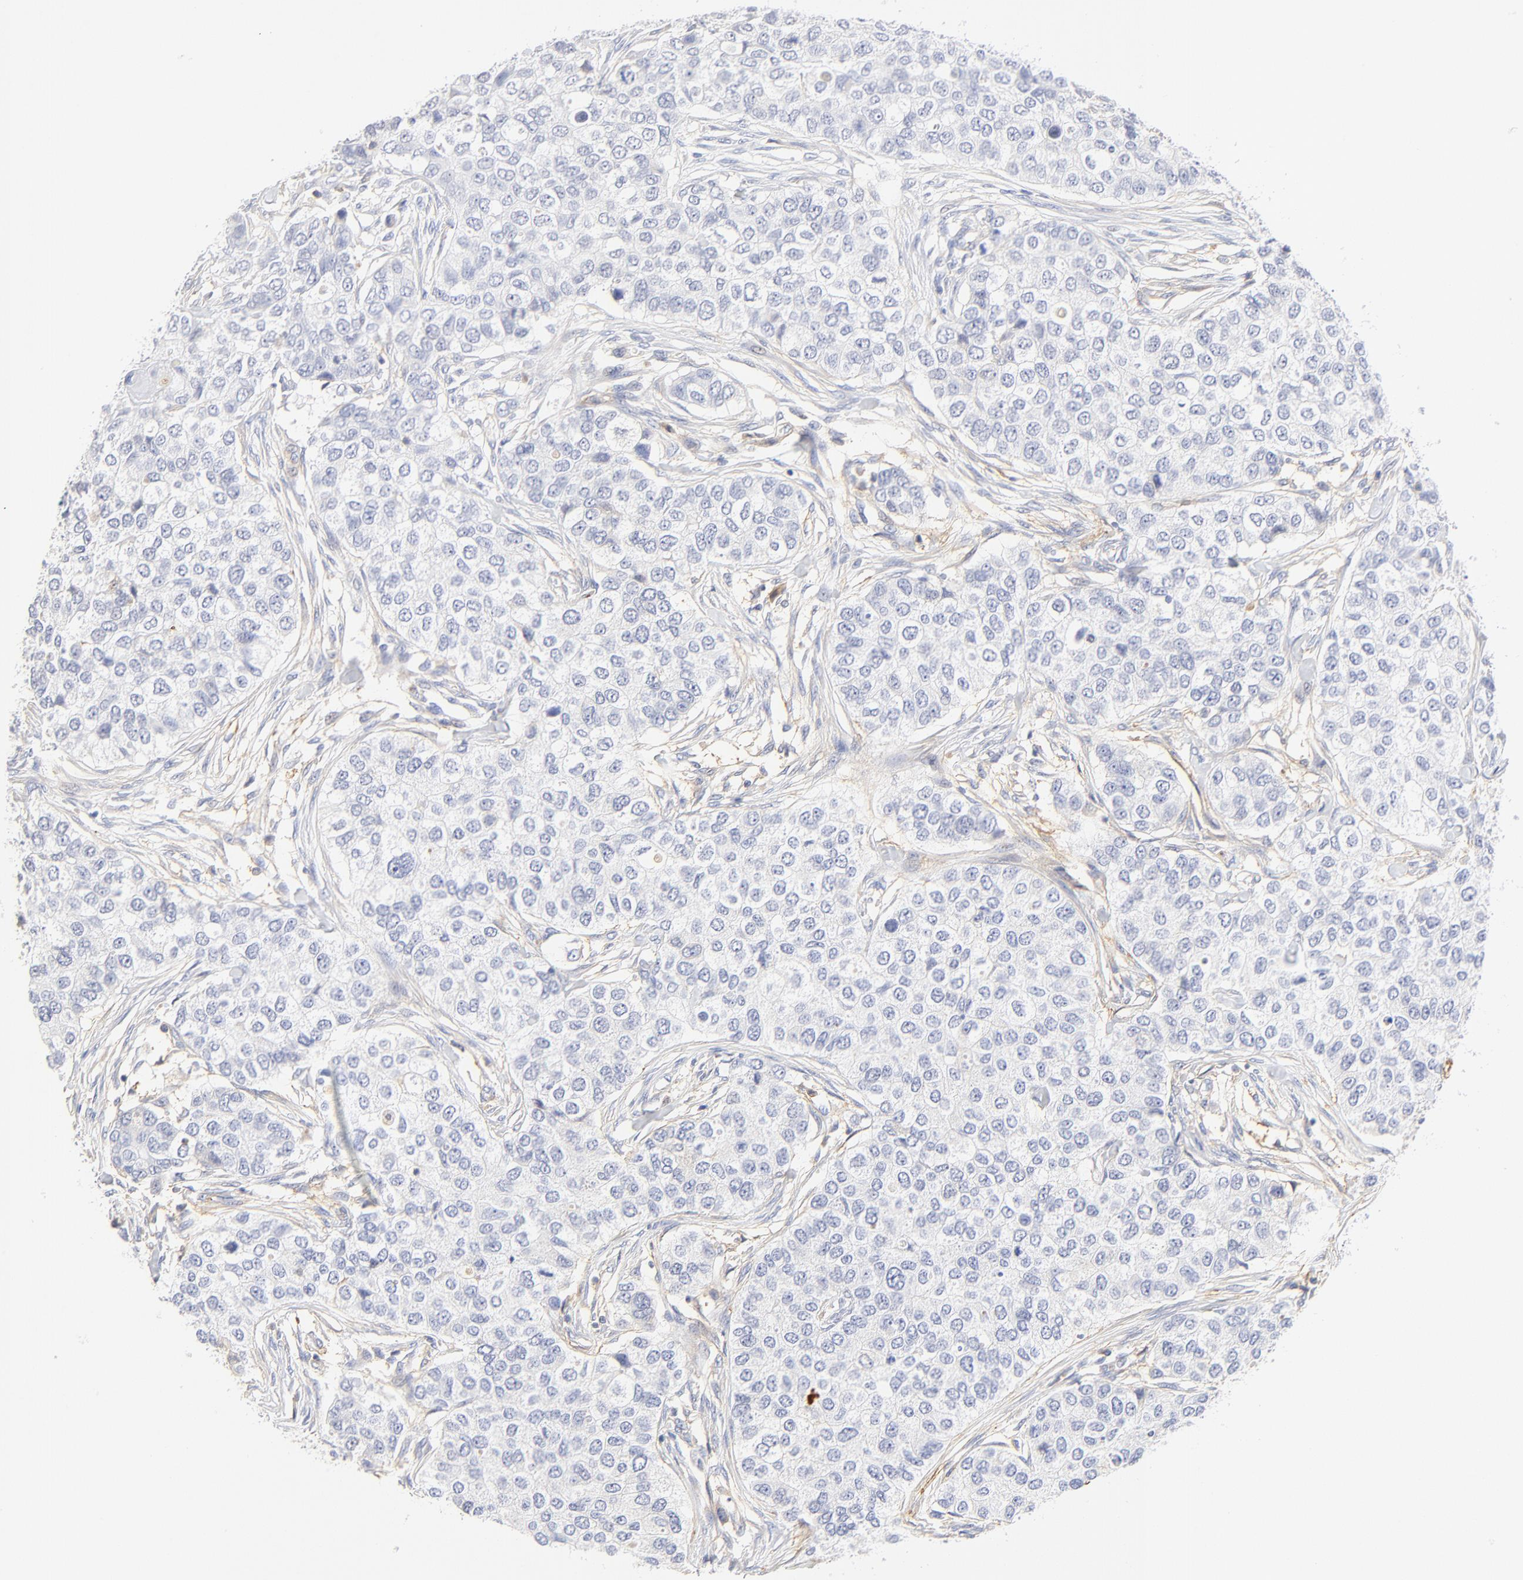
{"staining": {"intensity": "negative", "quantity": "none", "location": "none"}, "tissue": "breast cancer", "cell_type": "Tumor cells", "image_type": "cancer", "snomed": [{"axis": "morphology", "description": "Normal tissue, NOS"}, {"axis": "morphology", "description": "Duct carcinoma"}, {"axis": "topography", "description": "Breast"}], "caption": "A micrograph of breast cancer stained for a protein exhibits no brown staining in tumor cells. (DAB (3,3'-diaminobenzidine) immunohistochemistry visualized using brightfield microscopy, high magnification).", "gene": "MDGA2", "patient": {"sex": "female", "age": 49}}